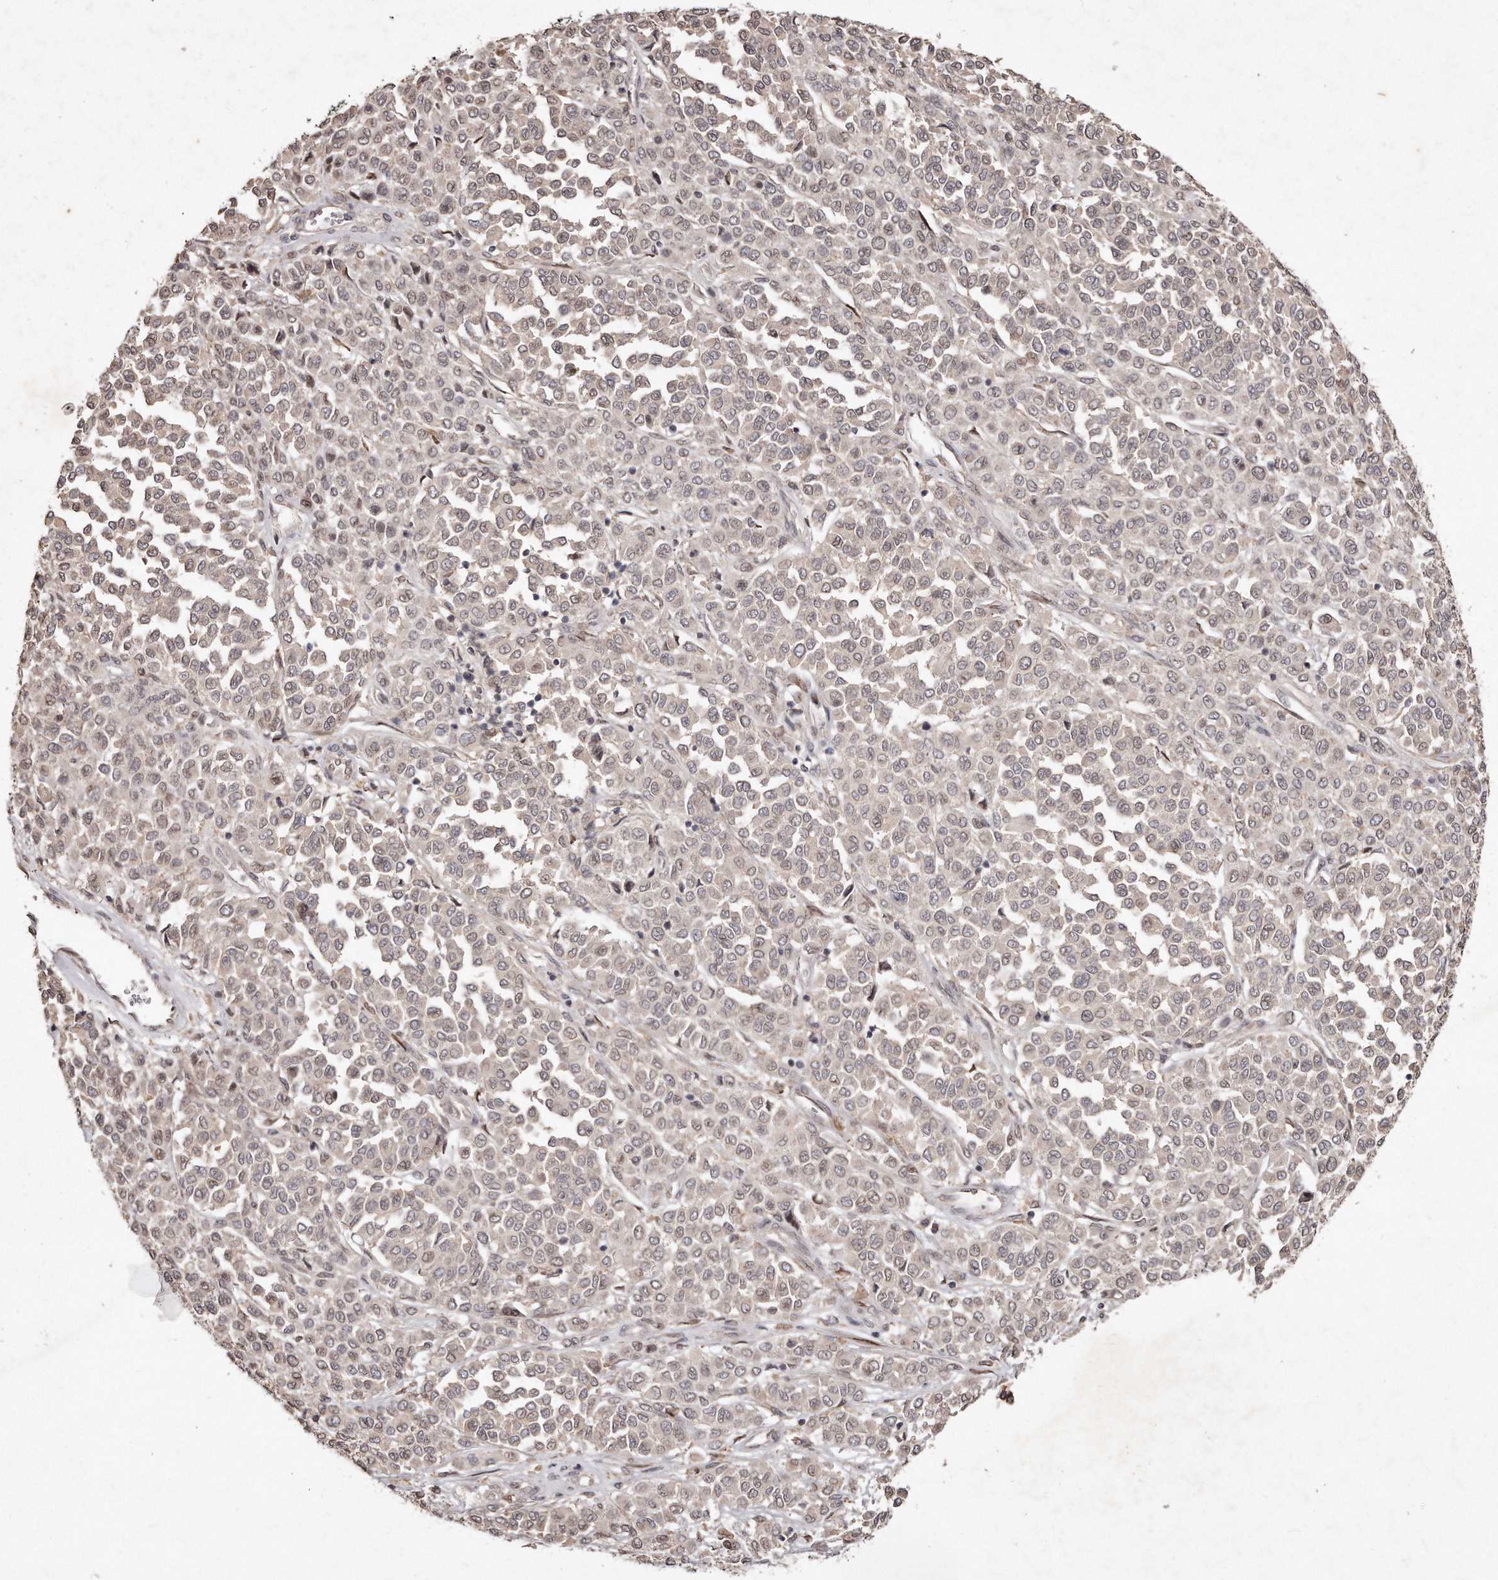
{"staining": {"intensity": "weak", "quantity": "25%-75%", "location": "nuclear"}, "tissue": "melanoma", "cell_type": "Tumor cells", "image_type": "cancer", "snomed": [{"axis": "morphology", "description": "Malignant melanoma, Metastatic site"}, {"axis": "topography", "description": "Pancreas"}], "caption": "Immunohistochemistry staining of malignant melanoma (metastatic site), which displays low levels of weak nuclear positivity in about 25%-75% of tumor cells indicating weak nuclear protein expression. The staining was performed using DAB (3,3'-diaminobenzidine) (brown) for protein detection and nuclei were counterstained in hematoxylin (blue).", "gene": "HASPIN", "patient": {"sex": "female", "age": 30}}